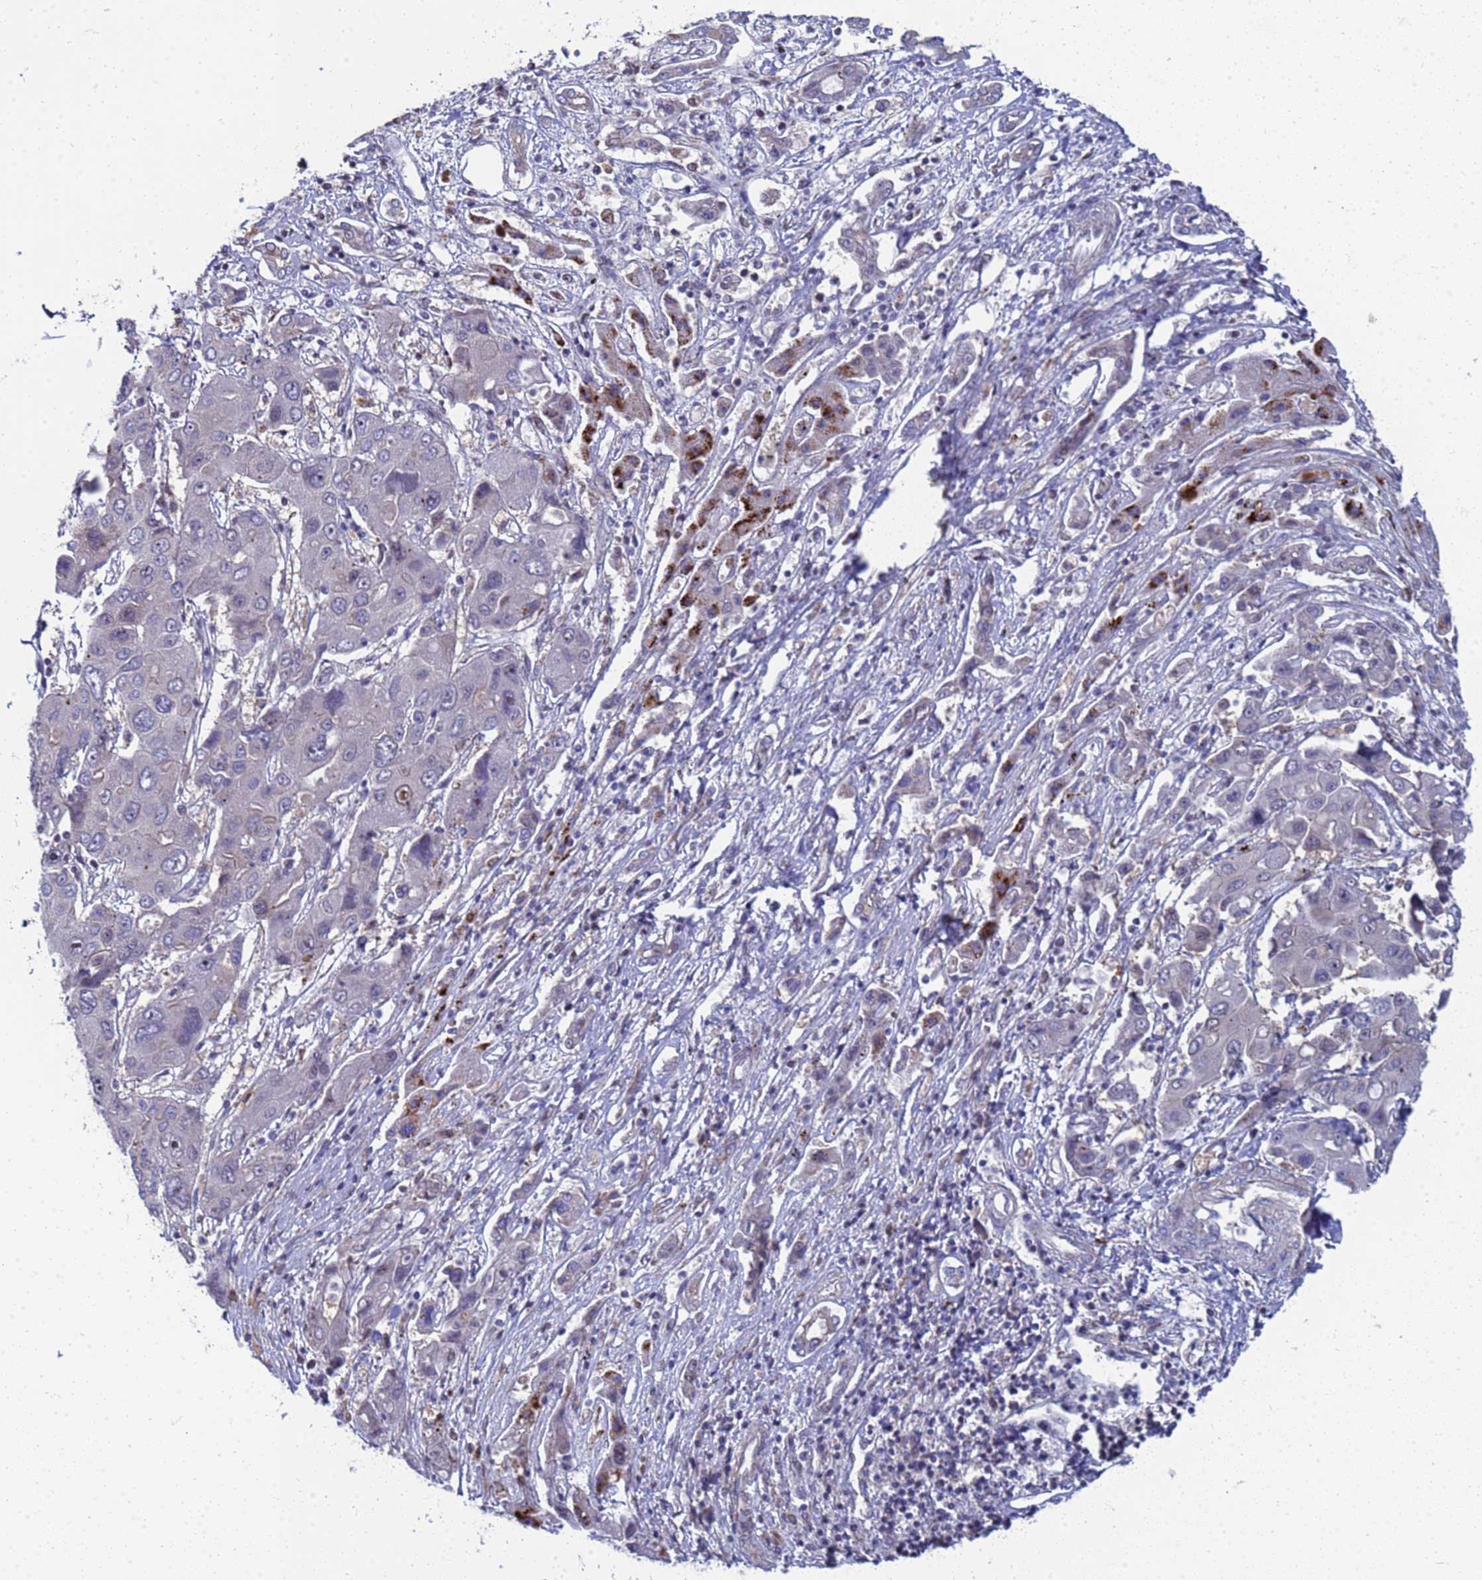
{"staining": {"intensity": "negative", "quantity": "none", "location": "none"}, "tissue": "liver cancer", "cell_type": "Tumor cells", "image_type": "cancer", "snomed": [{"axis": "morphology", "description": "Cholangiocarcinoma"}, {"axis": "topography", "description": "Liver"}], "caption": "Protein analysis of cholangiocarcinoma (liver) demonstrates no significant expression in tumor cells.", "gene": "ENOSF1", "patient": {"sex": "male", "age": 67}}